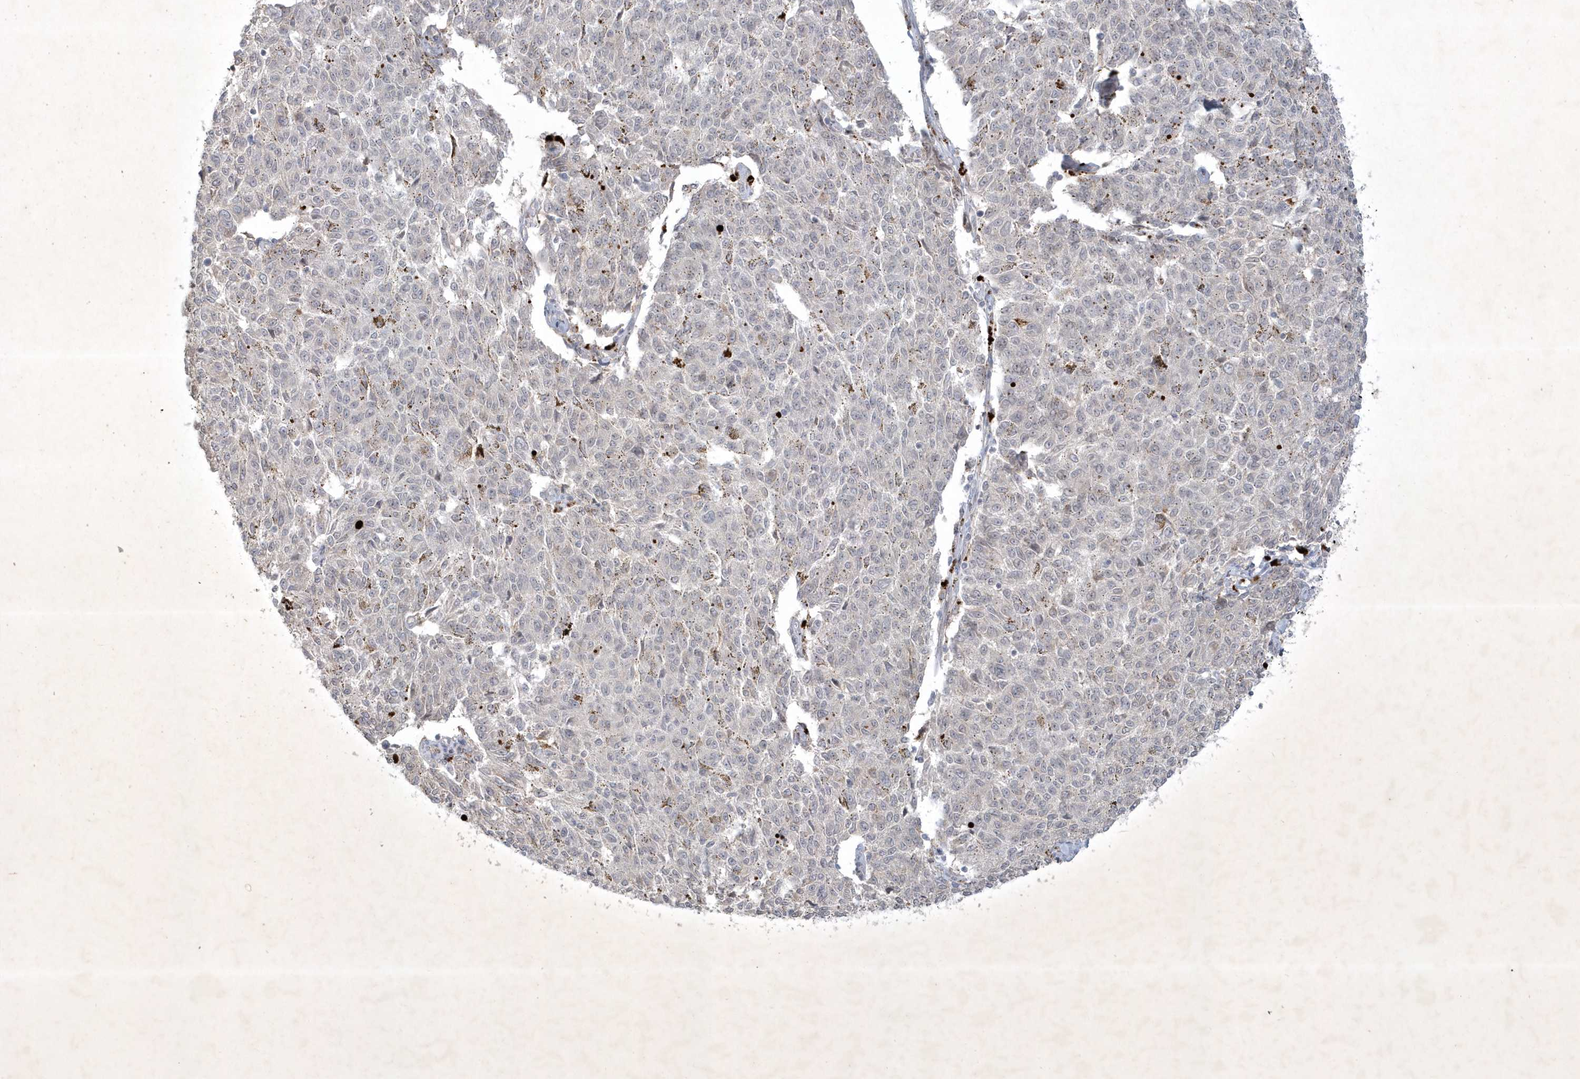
{"staining": {"intensity": "negative", "quantity": "none", "location": "none"}, "tissue": "melanoma", "cell_type": "Tumor cells", "image_type": "cancer", "snomed": [{"axis": "morphology", "description": "Malignant melanoma, NOS"}, {"axis": "topography", "description": "Skin"}], "caption": "Immunohistochemistry of human malignant melanoma shows no staining in tumor cells. (DAB IHC with hematoxylin counter stain).", "gene": "BOD1", "patient": {"sex": "female", "age": 72}}